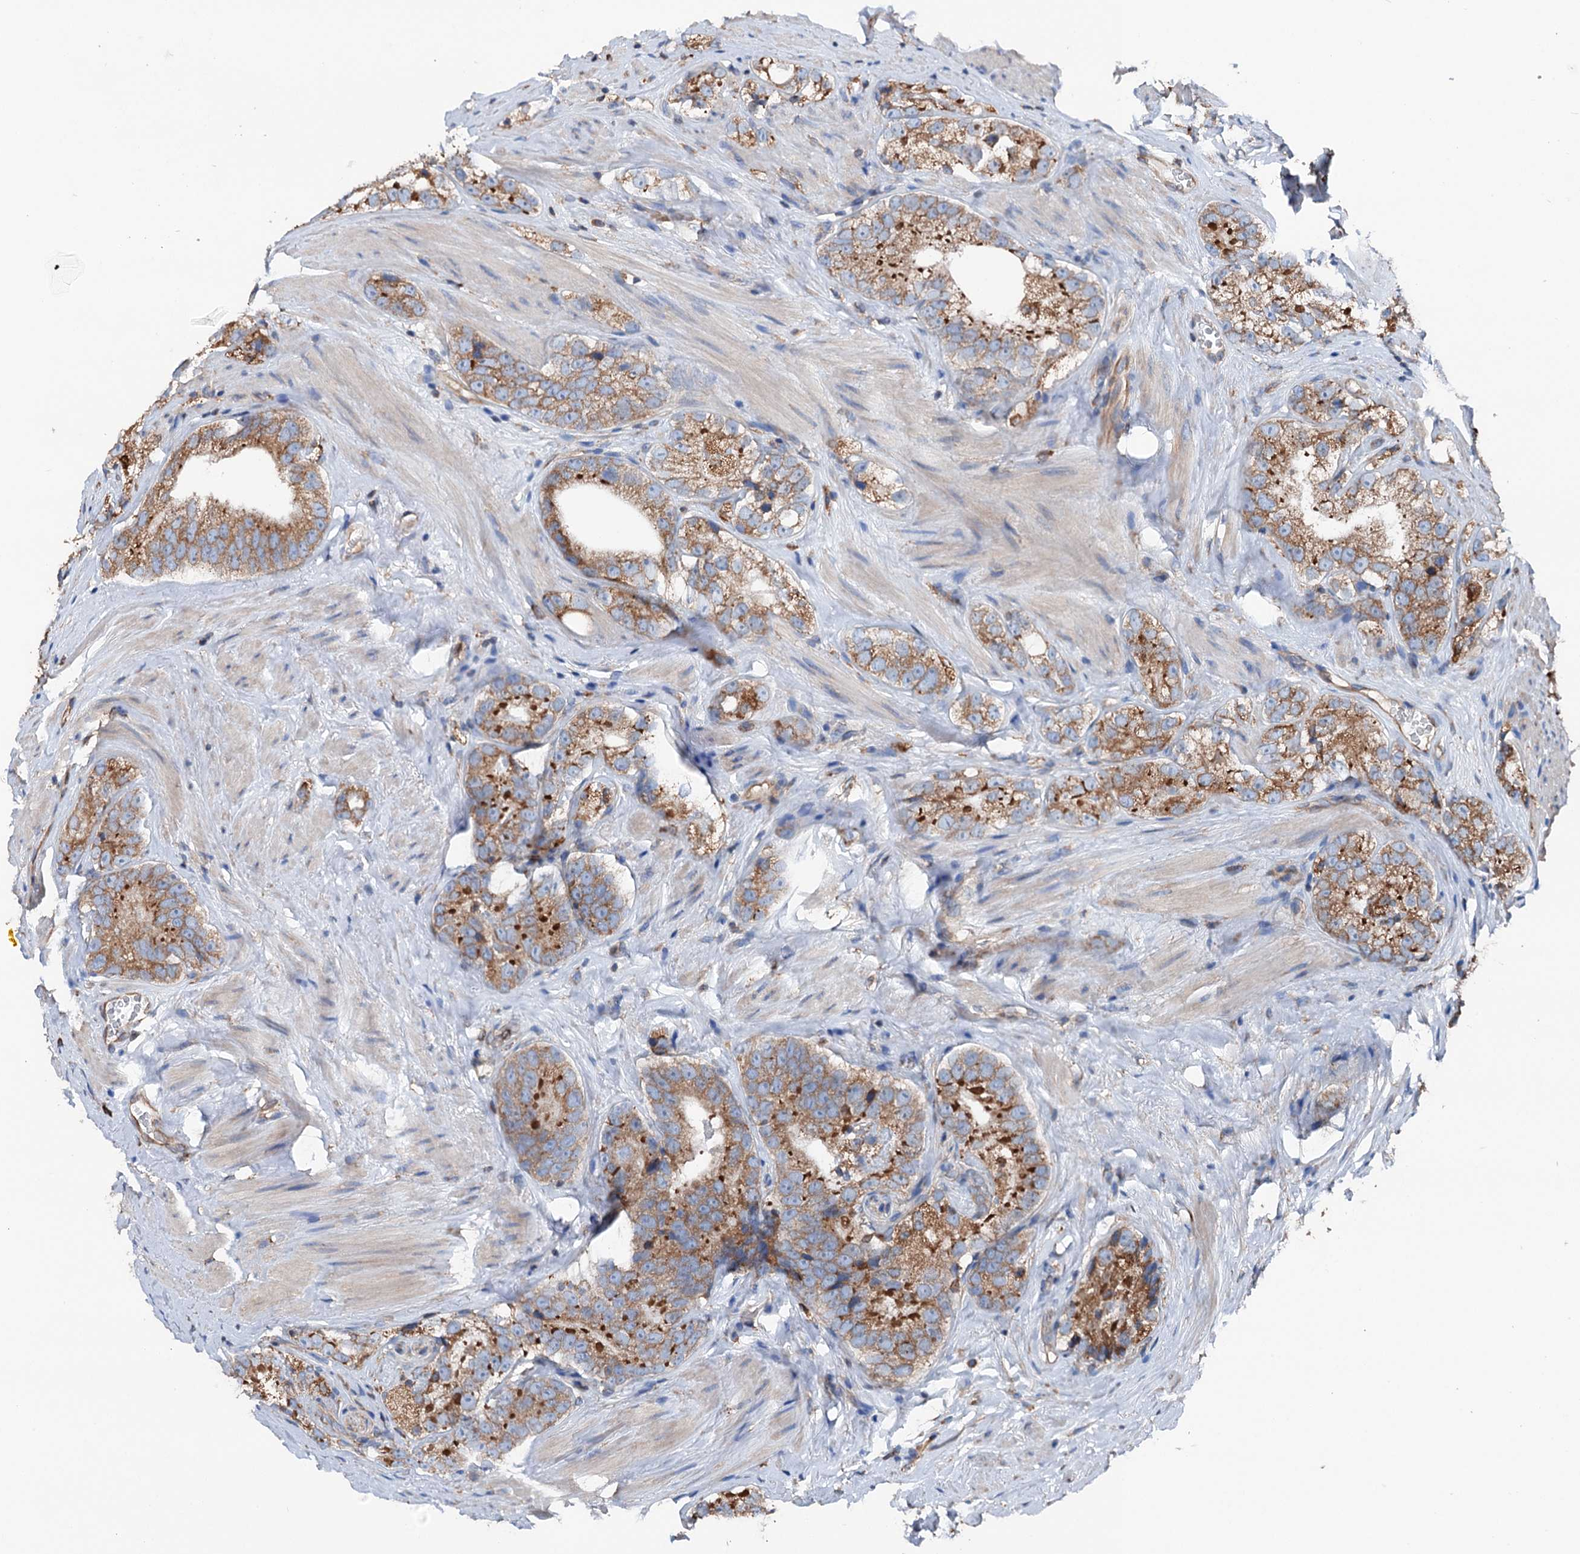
{"staining": {"intensity": "moderate", "quantity": ">75%", "location": "cytoplasmic/membranous"}, "tissue": "prostate cancer", "cell_type": "Tumor cells", "image_type": "cancer", "snomed": [{"axis": "morphology", "description": "Adenocarcinoma, High grade"}, {"axis": "topography", "description": "Prostate"}], "caption": "Approximately >75% of tumor cells in adenocarcinoma (high-grade) (prostate) show moderate cytoplasmic/membranous protein expression as visualized by brown immunohistochemical staining.", "gene": "ERP29", "patient": {"sex": "male", "age": 56}}